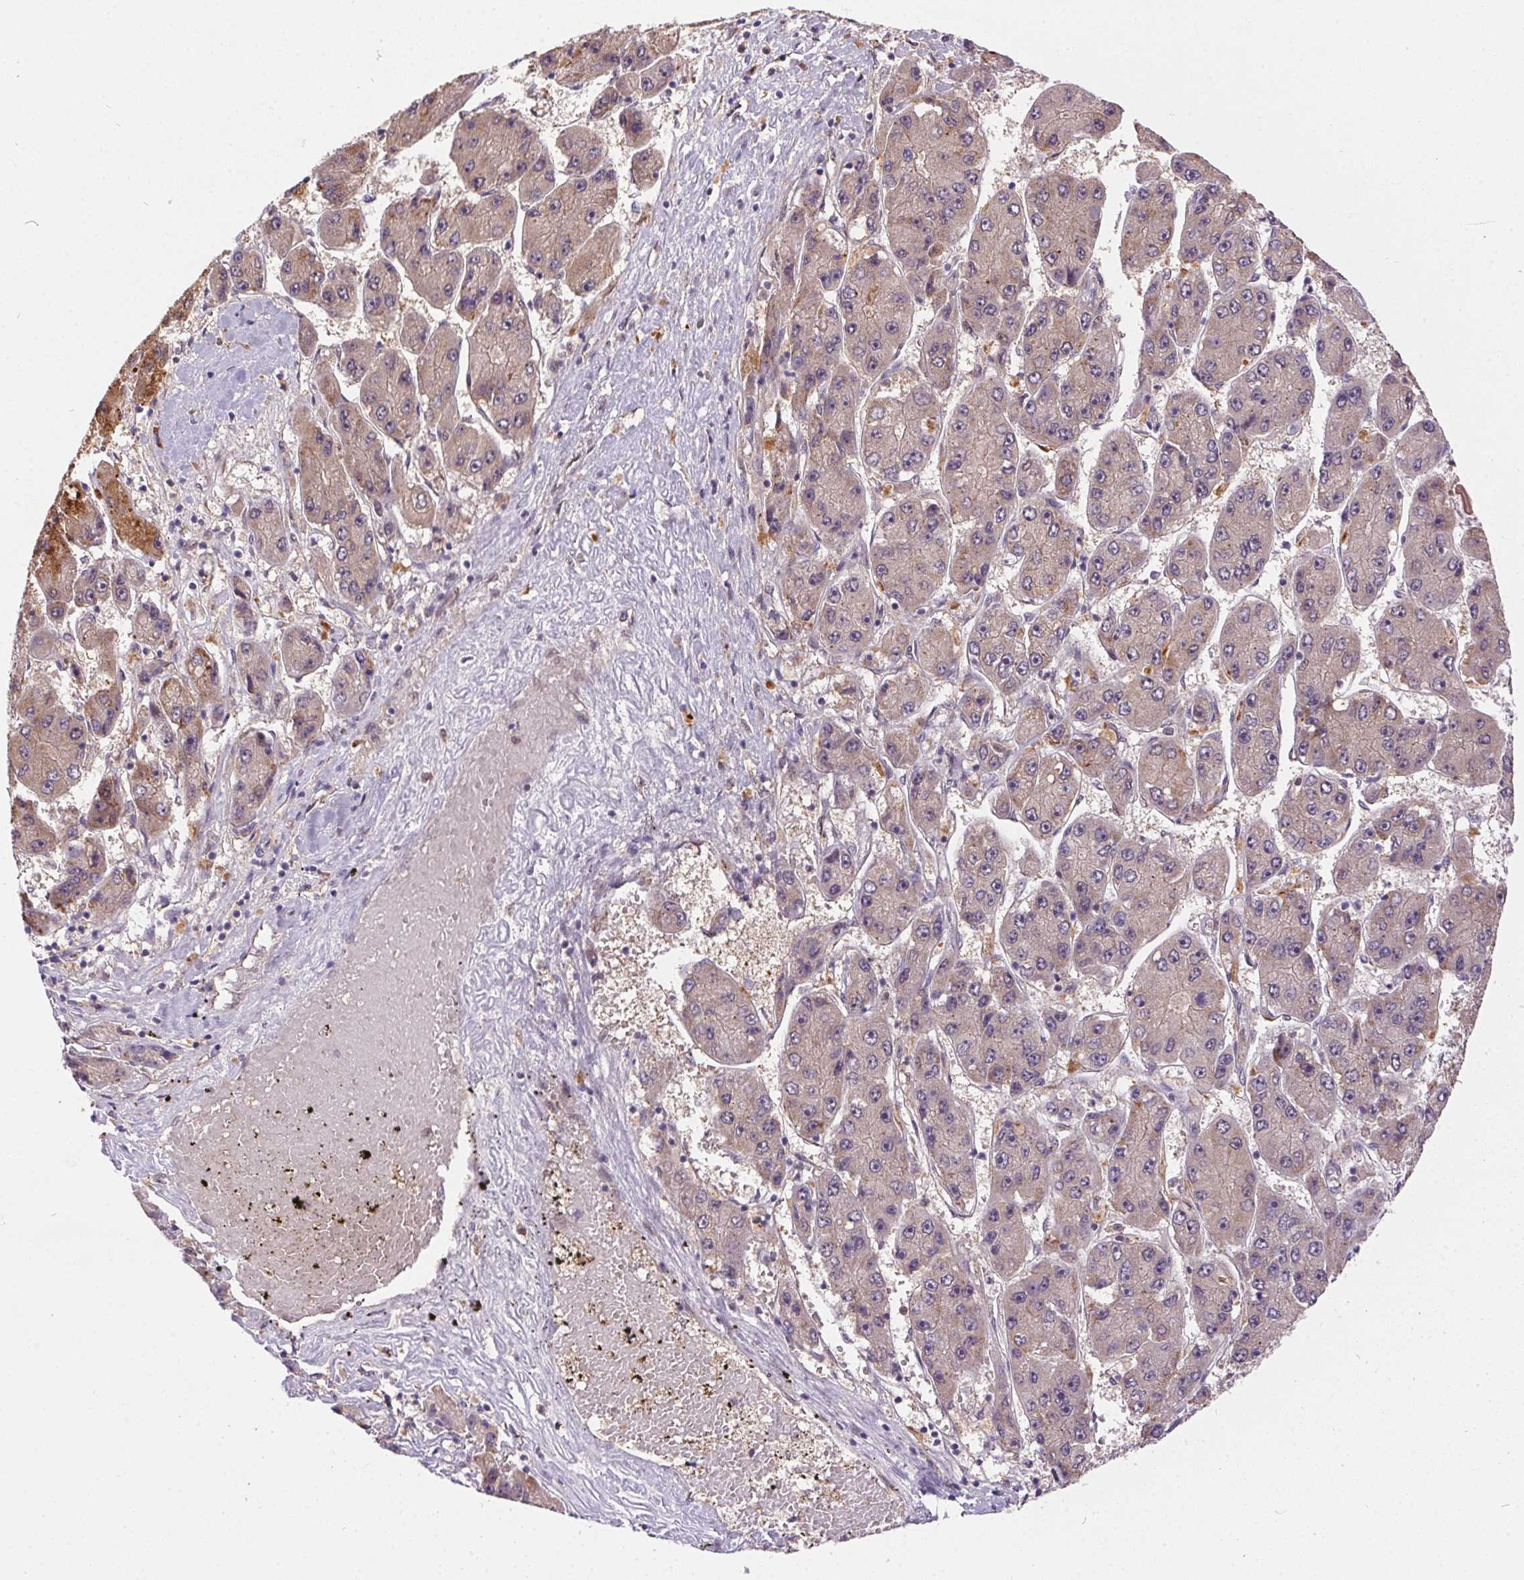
{"staining": {"intensity": "weak", "quantity": "<25%", "location": "cytoplasmic/membranous"}, "tissue": "liver cancer", "cell_type": "Tumor cells", "image_type": "cancer", "snomed": [{"axis": "morphology", "description": "Carcinoma, Hepatocellular, NOS"}, {"axis": "topography", "description": "Liver"}], "caption": "This is an IHC histopathology image of liver hepatocellular carcinoma. There is no expression in tumor cells.", "gene": "NUDT16", "patient": {"sex": "female", "age": 61}}